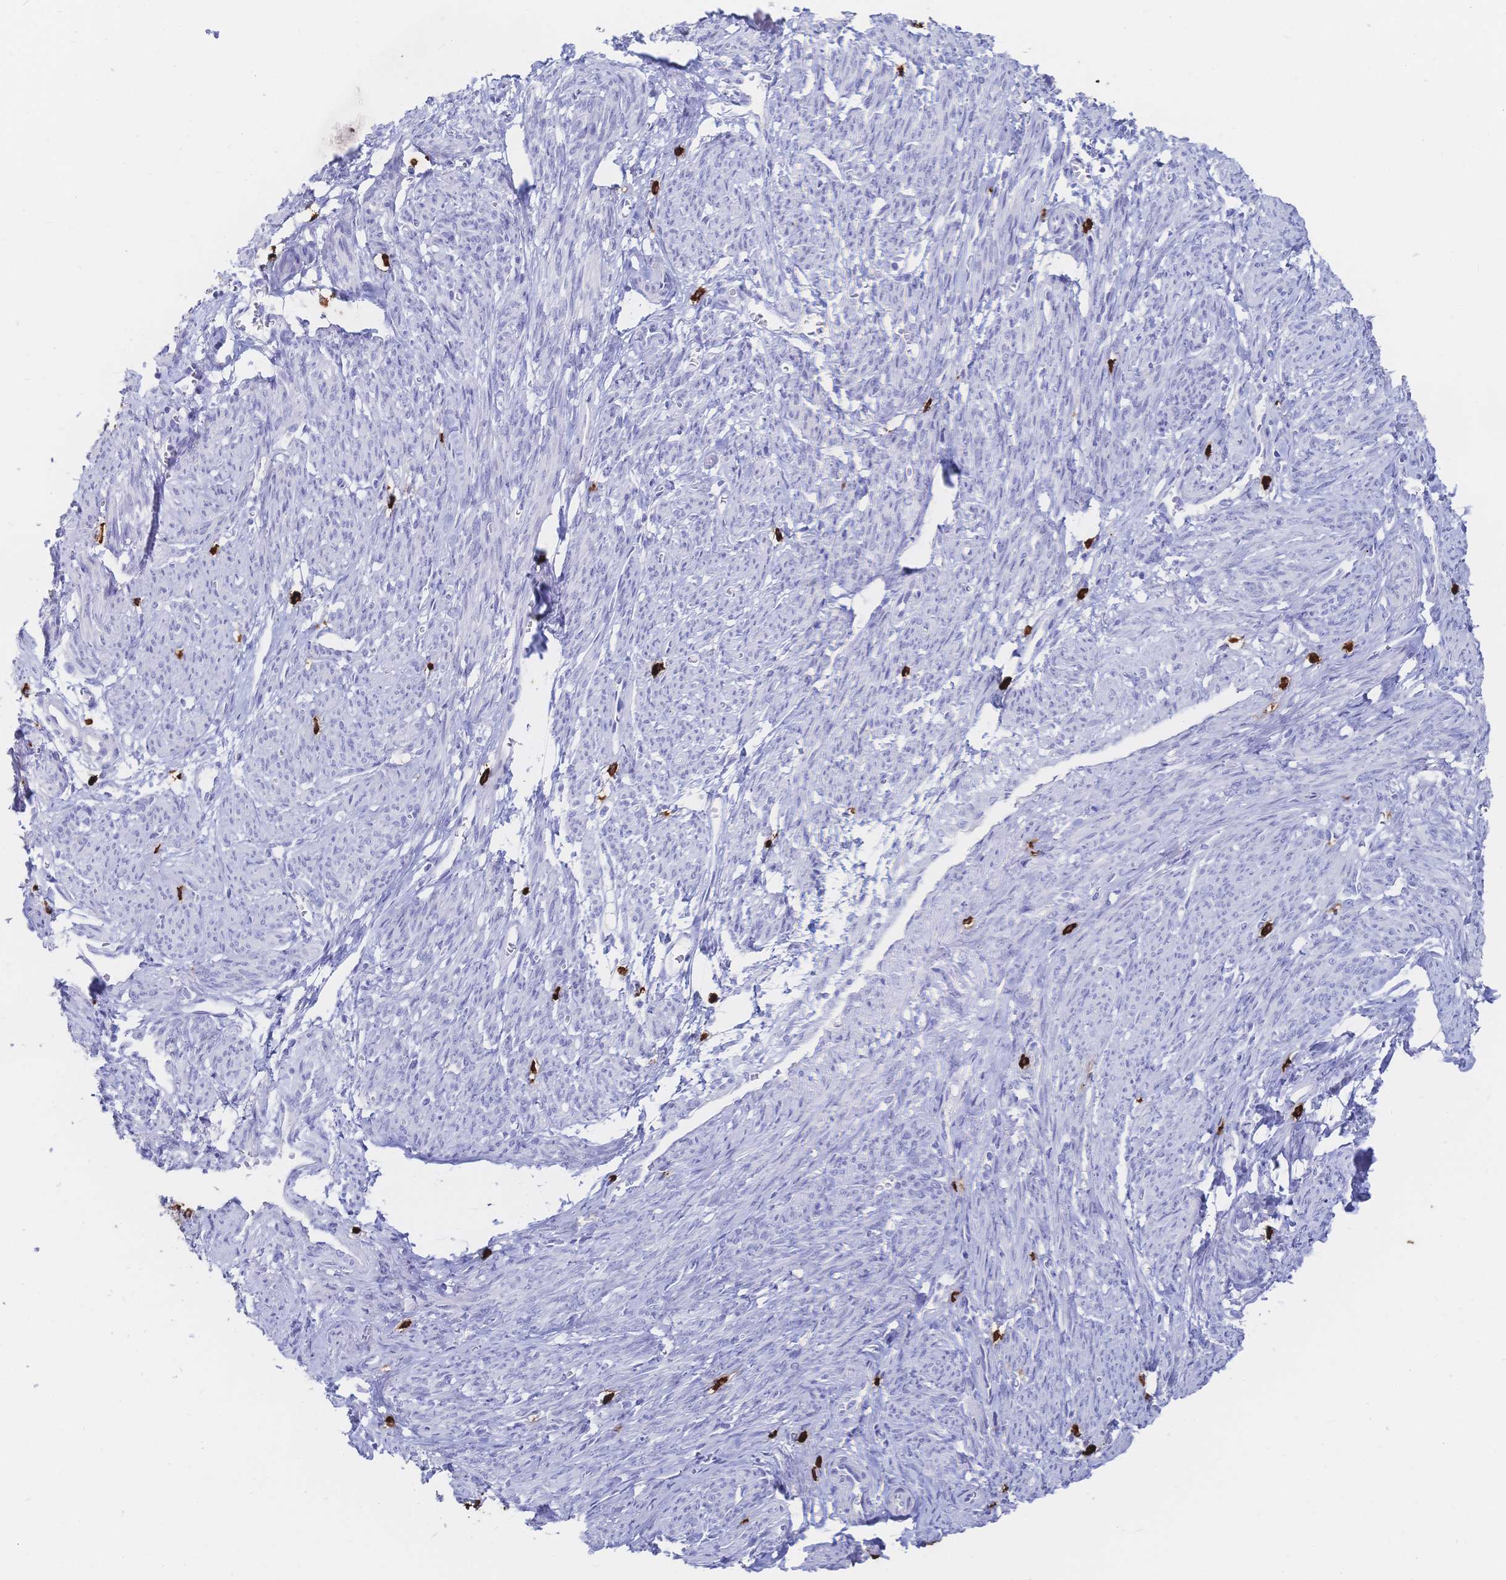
{"staining": {"intensity": "negative", "quantity": "none", "location": "none"}, "tissue": "smooth muscle", "cell_type": "Smooth muscle cells", "image_type": "normal", "snomed": [{"axis": "morphology", "description": "Normal tissue, NOS"}, {"axis": "topography", "description": "Smooth muscle"}], "caption": "DAB immunohistochemical staining of normal human smooth muscle reveals no significant positivity in smooth muscle cells. (Immunohistochemistry (ihc), brightfield microscopy, high magnification).", "gene": "IL2RB", "patient": {"sex": "female", "age": 65}}